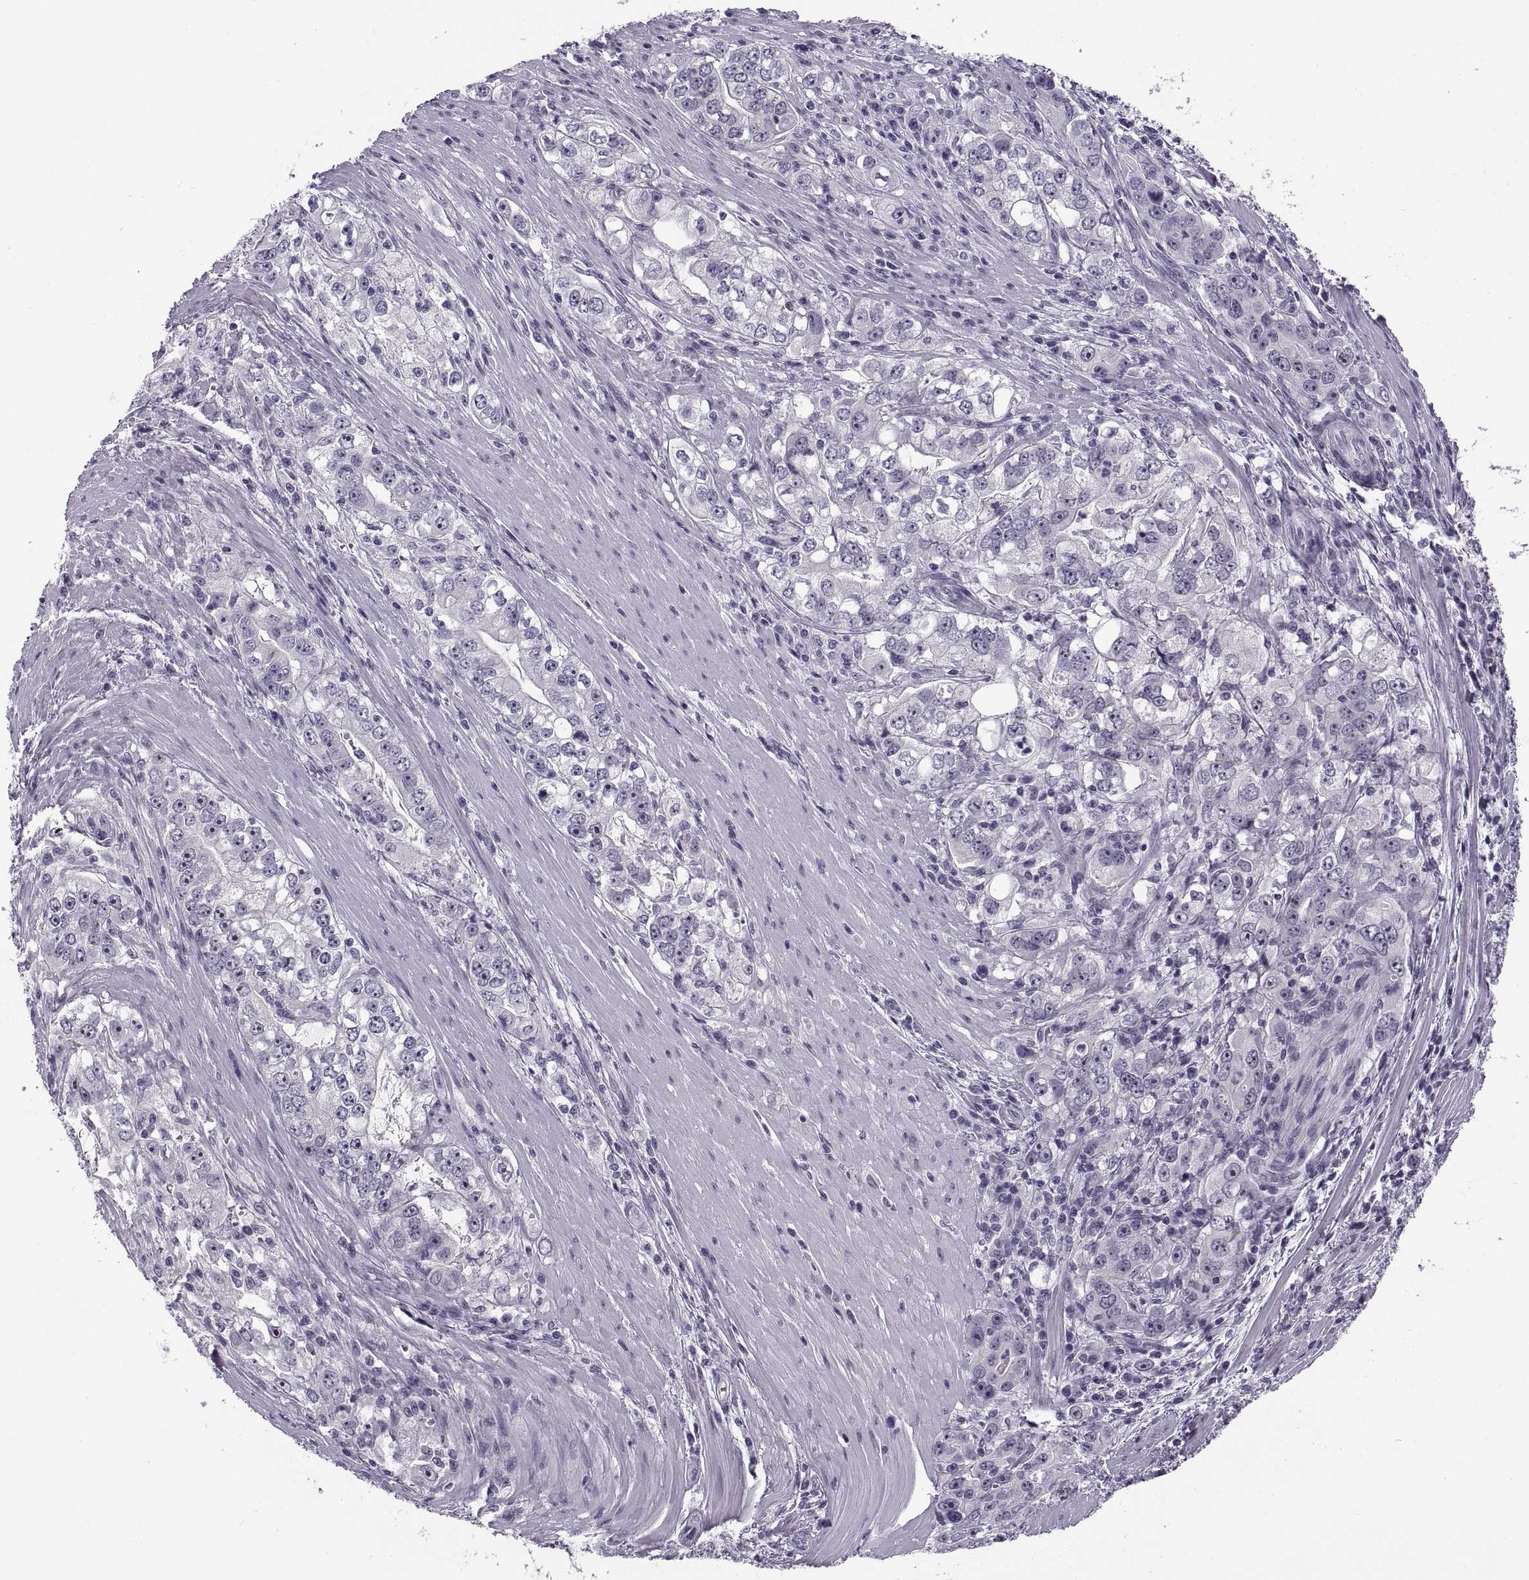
{"staining": {"intensity": "negative", "quantity": "none", "location": "none"}, "tissue": "stomach cancer", "cell_type": "Tumor cells", "image_type": "cancer", "snomed": [{"axis": "morphology", "description": "Adenocarcinoma, NOS"}, {"axis": "topography", "description": "Stomach, lower"}], "caption": "A histopathology image of human stomach adenocarcinoma is negative for staining in tumor cells.", "gene": "TBC1D3G", "patient": {"sex": "female", "age": 72}}